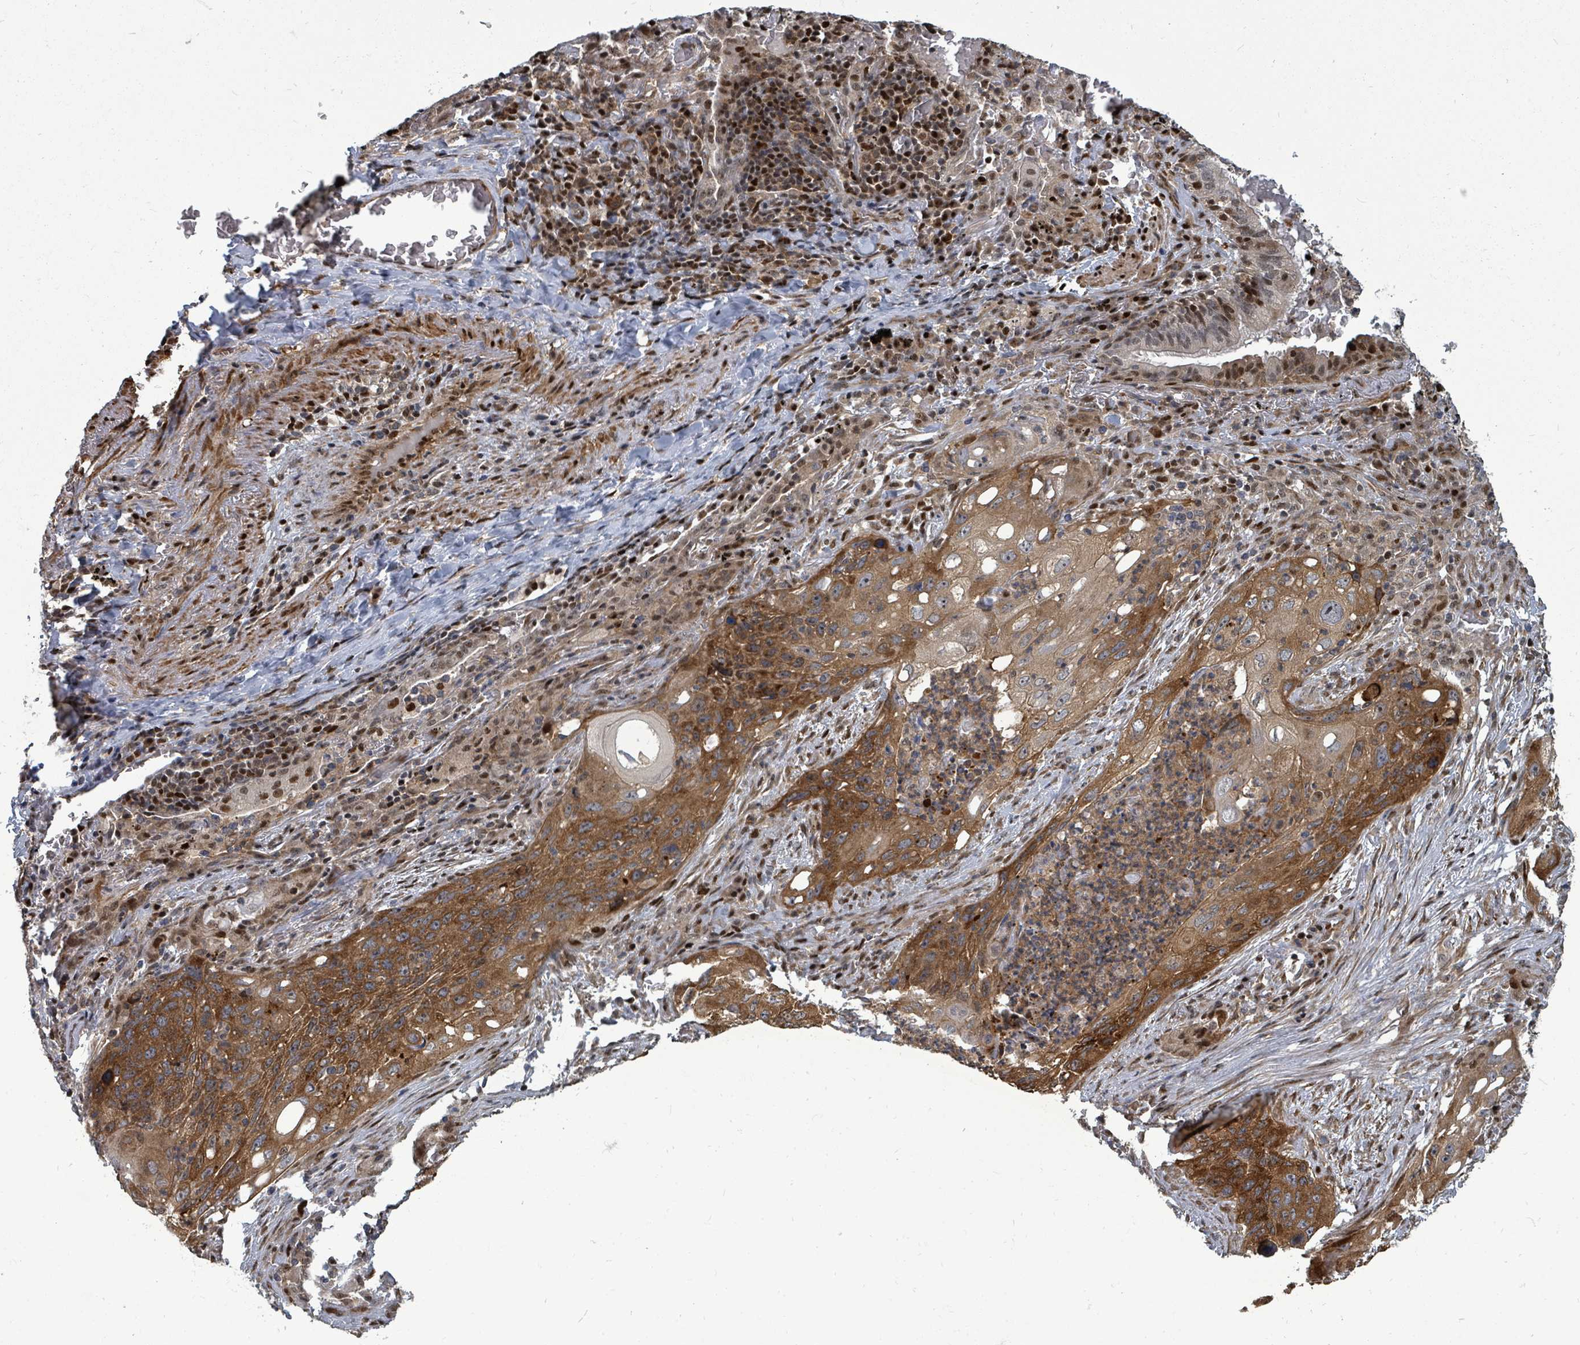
{"staining": {"intensity": "strong", "quantity": ">75%", "location": "cytoplasmic/membranous"}, "tissue": "lung cancer", "cell_type": "Tumor cells", "image_type": "cancer", "snomed": [{"axis": "morphology", "description": "Squamous cell carcinoma, NOS"}, {"axis": "topography", "description": "Lung"}], "caption": "Human lung cancer (squamous cell carcinoma) stained for a protein (brown) demonstrates strong cytoplasmic/membranous positive staining in about >75% of tumor cells.", "gene": "TRDMT1", "patient": {"sex": "female", "age": 63}}